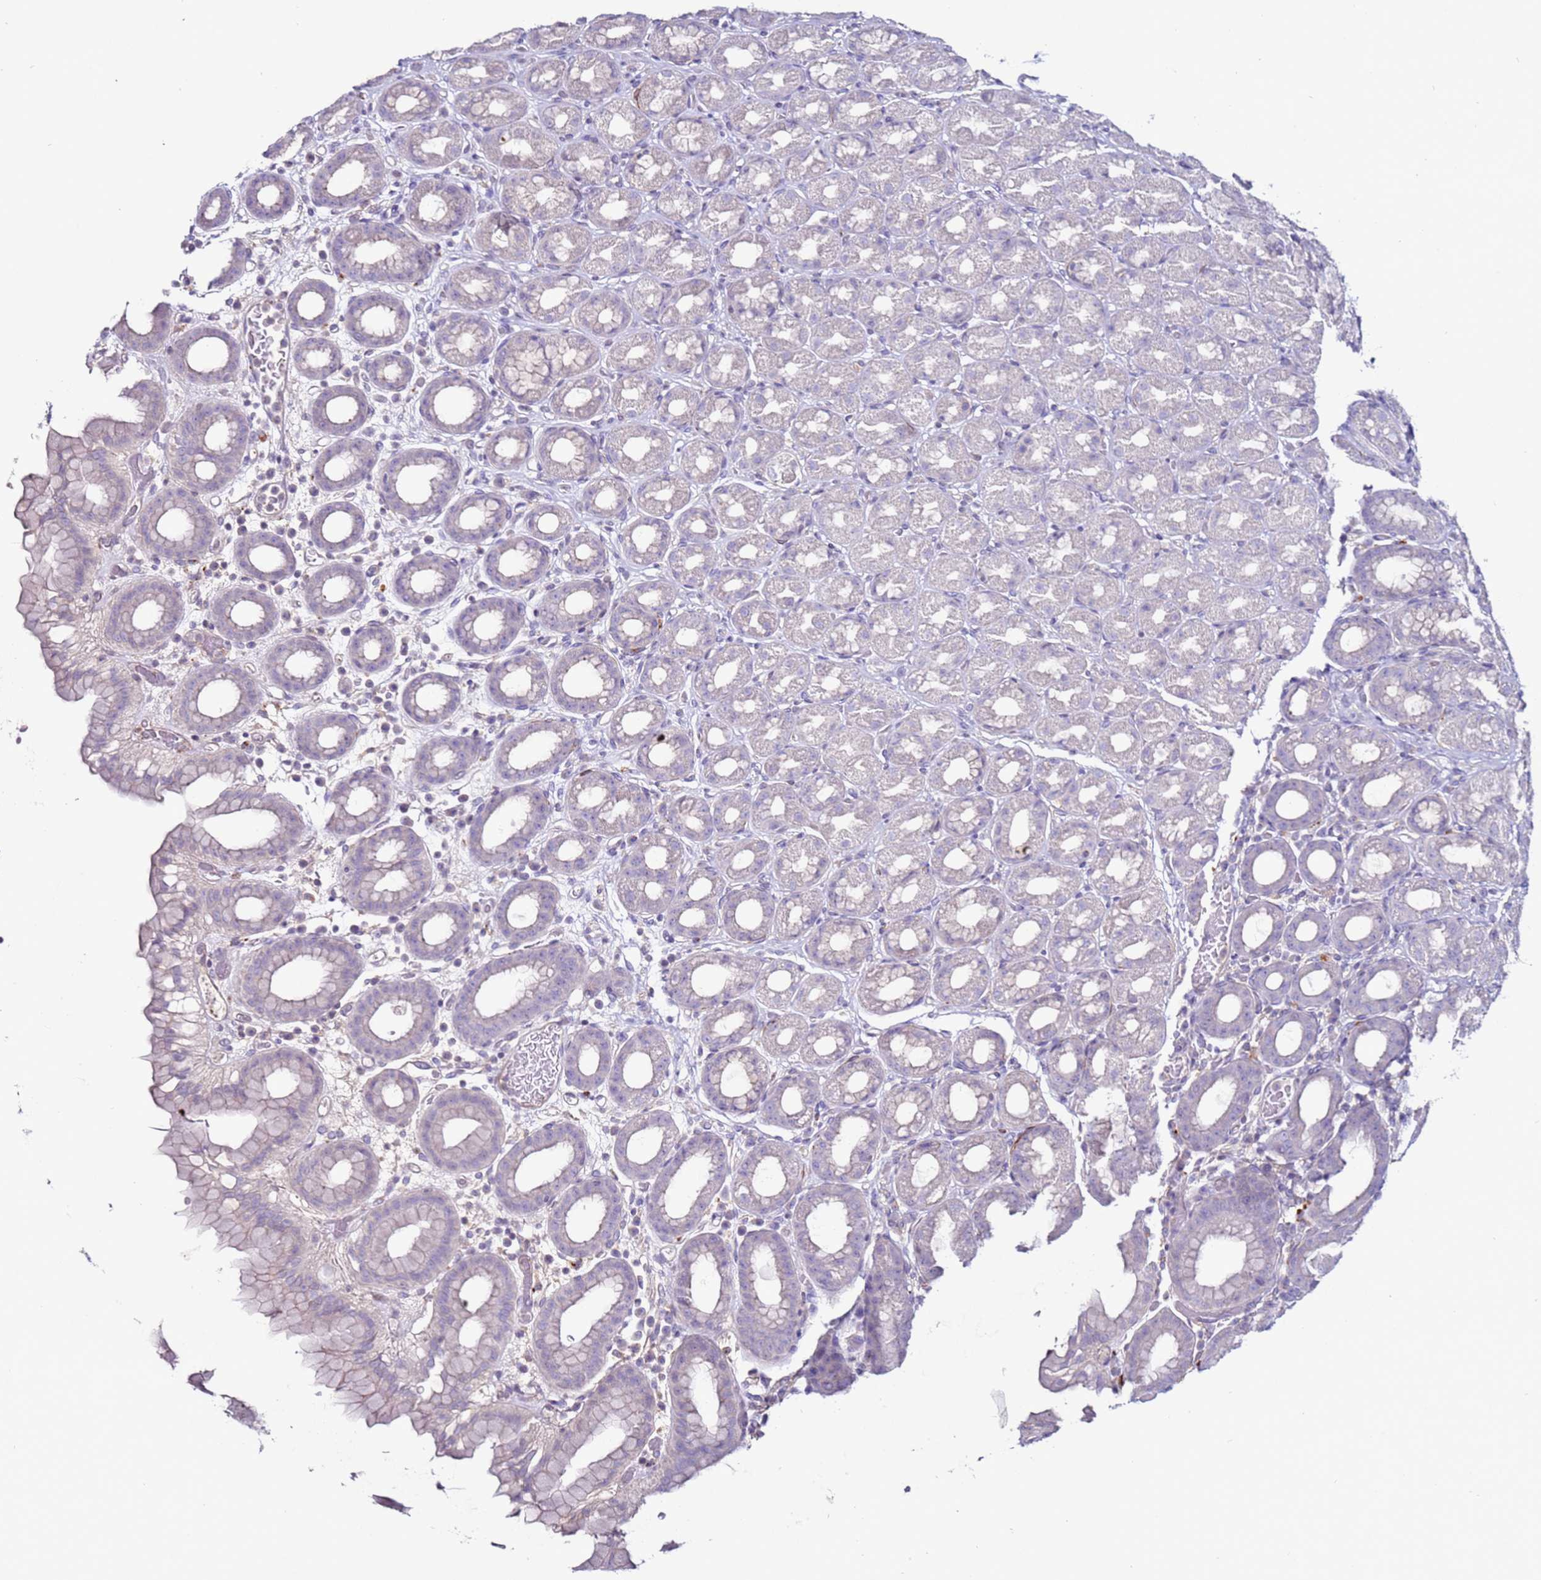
{"staining": {"intensity": "negative", "quantity": "none", "location": "none"}, "tissue": "stomach", "cell_type": "Glandular cells", "image_type": "normal", "snomed": [{"axis": "morphology", "description": "Normal tissue, NOS"}, {"axis": "topography", "description": "Stomach, upper"}], "caption": "Immunohistochemistry (IHC) histopathology image of unremarkable human stomach stained for a protein (brown), which exhibits no staining in glandular cells.", "gene": "CLEC4M", "patient": {"sex": "male", "age": 68}}